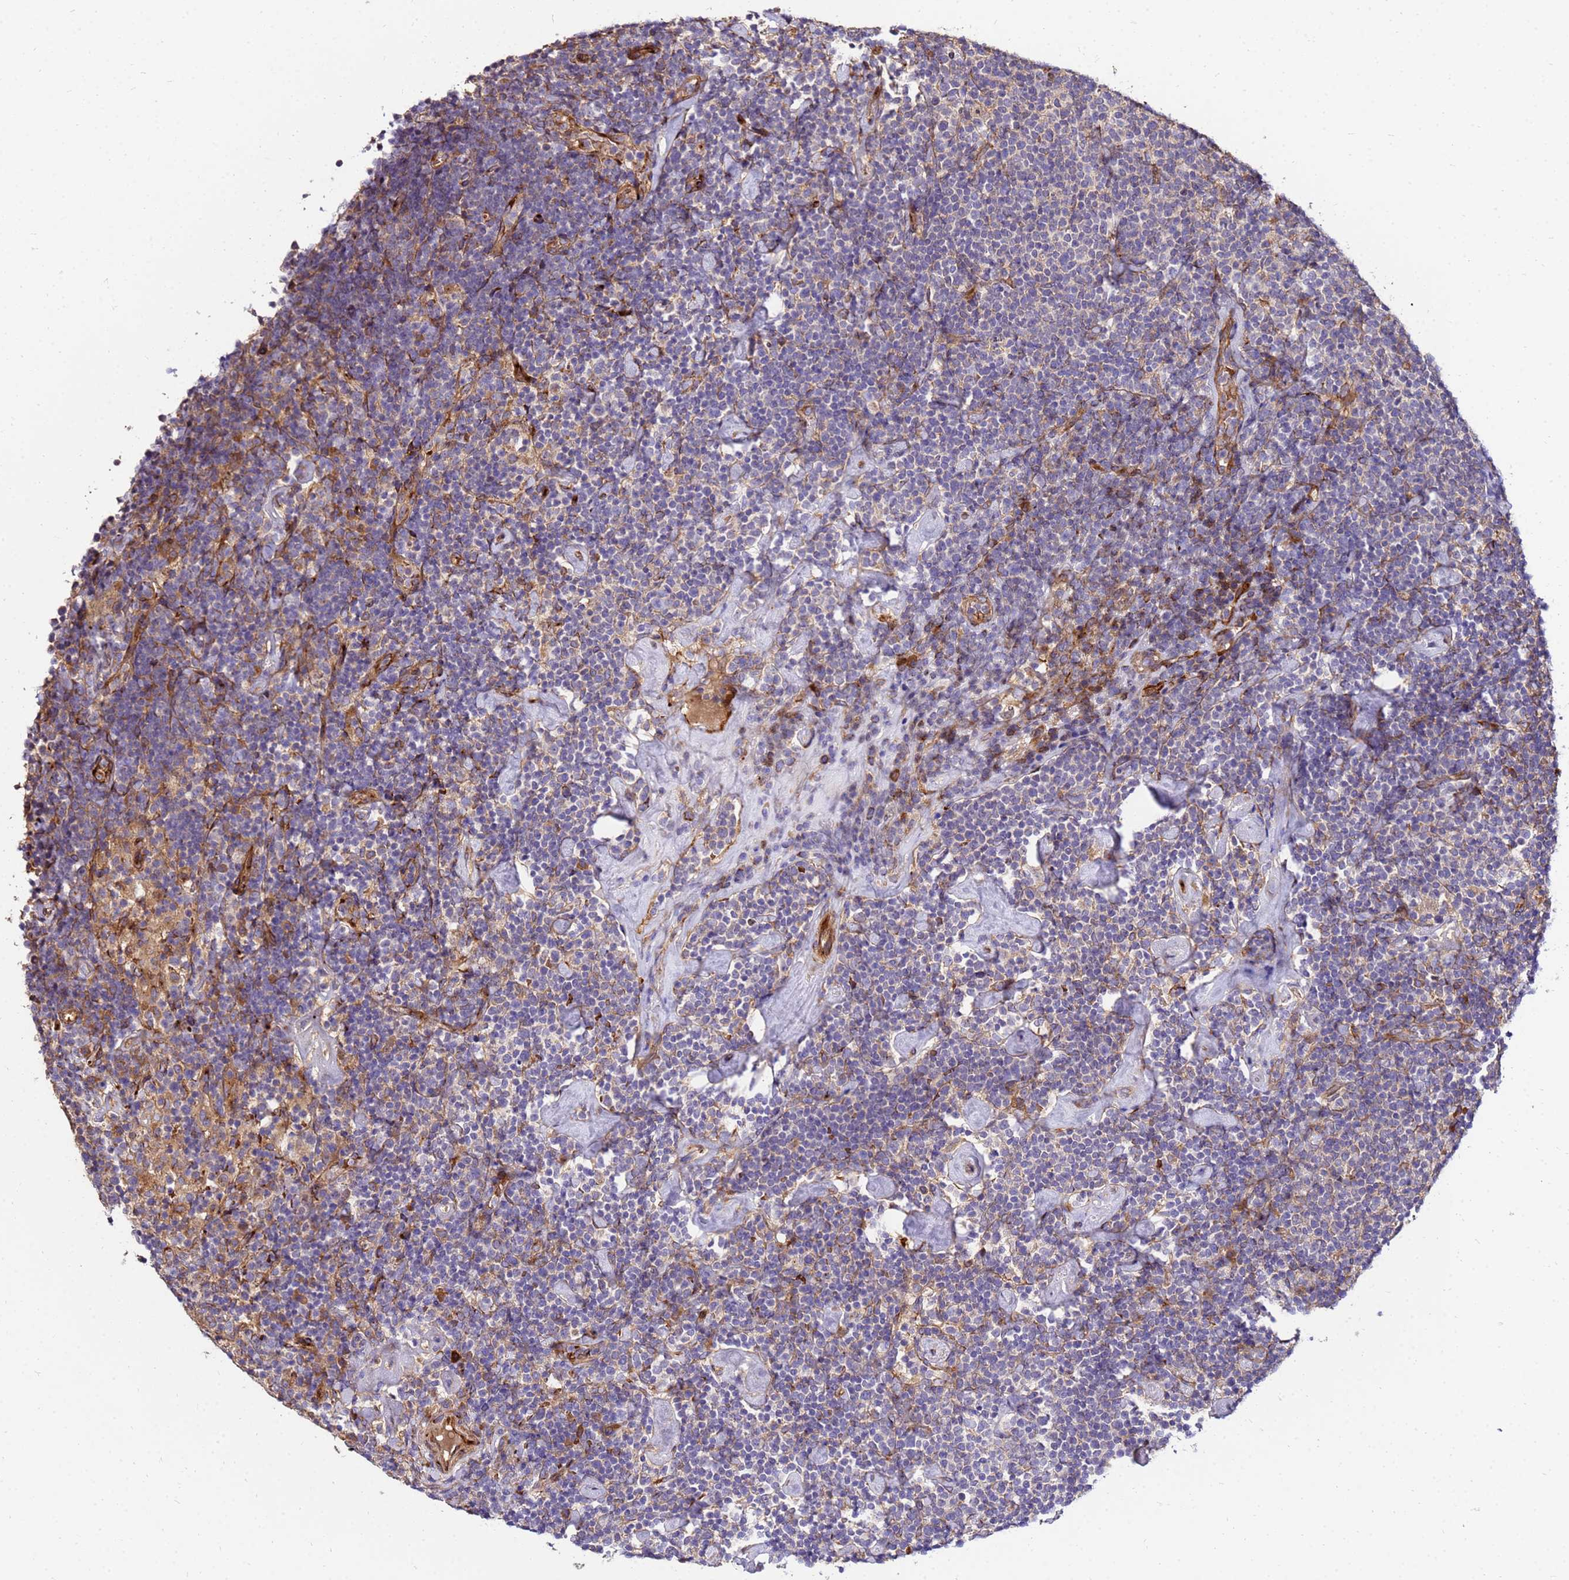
{"staining": {"intensity": "moderate", "quantity": "<25%", "location": "cytoplasmic/membranous"}, "tissue": "lymphoma", "cell_type": "Tumor cells", "image_type": "cancer", "snomed": [{"axis": "morphology", "description": "Malignant lymphoma, non-Hodgkin's type, High grade"}, {"axis": "topography", "description": "Lymph node"}], "caption": "High-grade malignant lymphoma, non-Hodgkin's type stained with a protein marker exhibits moderate staining in tumor cells.", "gene": "WWC2", "patient": {"sex": "male", "age": 61}}